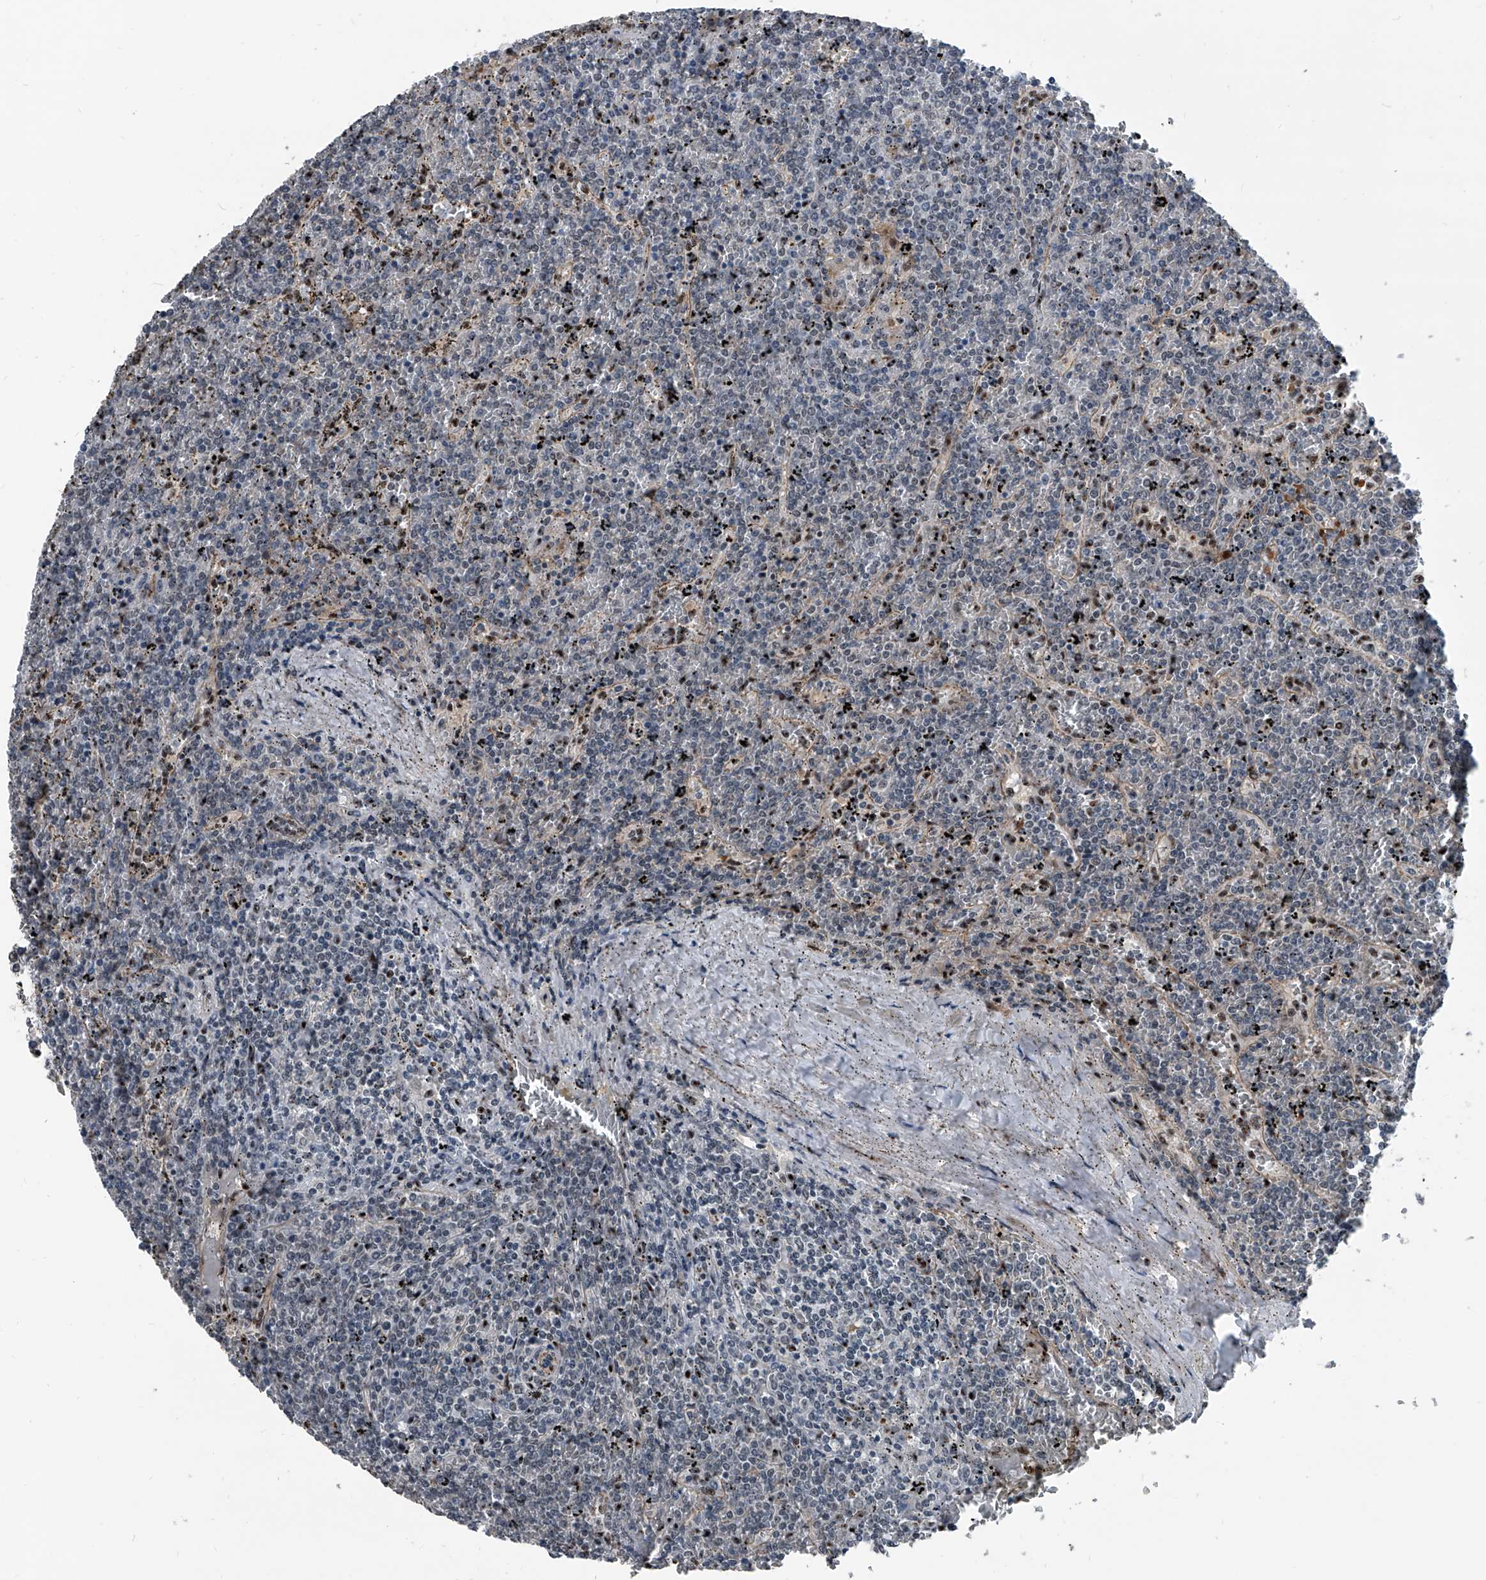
{"staining": {"intensity": "negative", "quantity": "none", "location": "none"}, "tissue": "lymphoma", "cell_type": "Tumor cells", "image_type": "cancer", "snomed": [{"axis": "morphology", "description": "Malignant lymphoma, non-Hodgkin's type, Low grade"}, {"axis": "topography", "description": "Spleen"}], "caption": "Immunohistochemistry (IHC) micrograph of low-grade malignant lymphoma, non-Hodgkin's type stained for a protein (brown), which exhibits no expression in tumor cells.", "gene": "MEN1", "patient": {"sex": "female", "age": 19}}